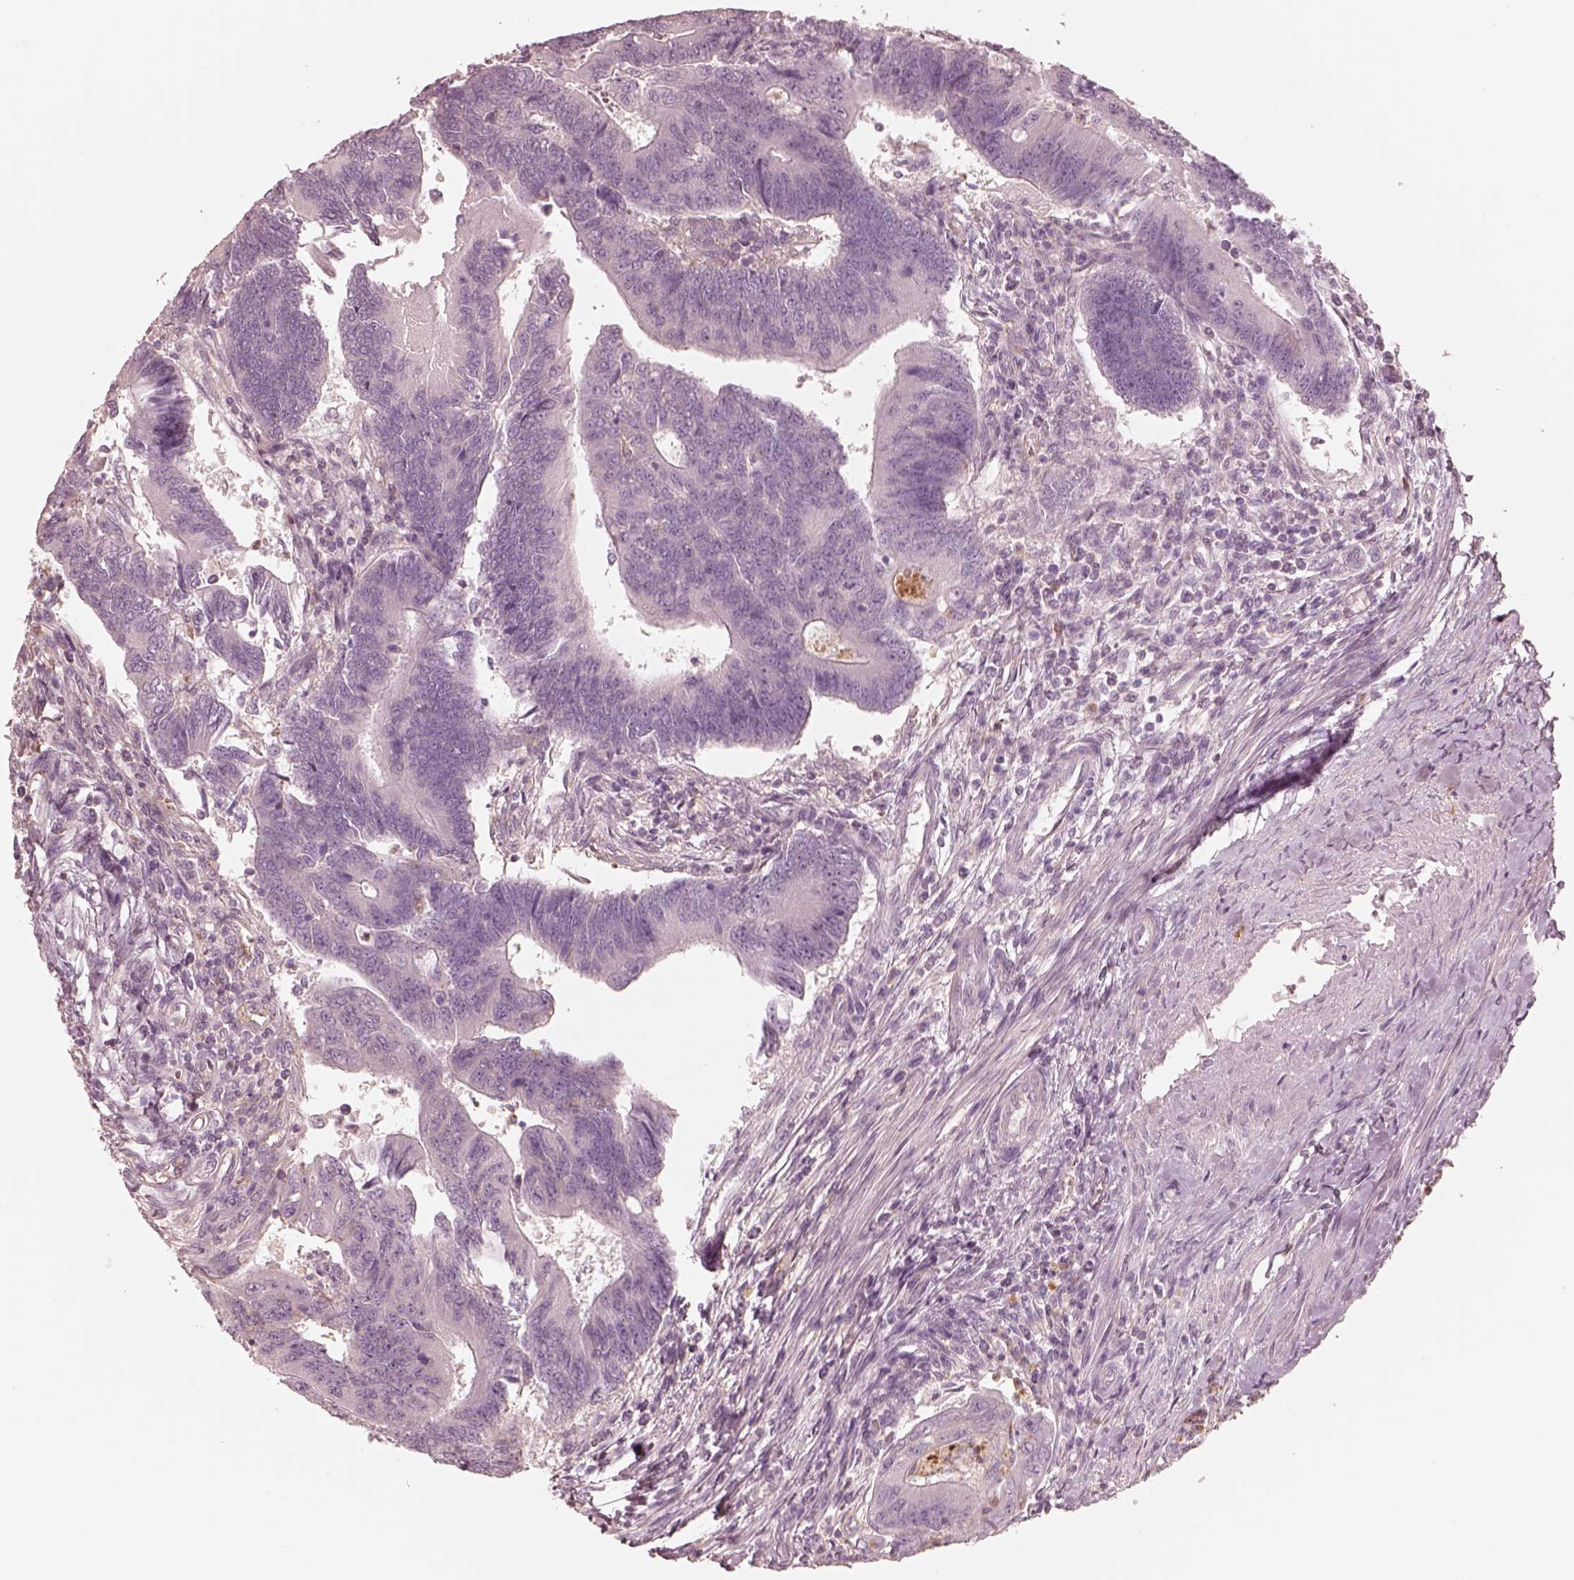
{"staining": {"intensity": "negative", "quantity": "none", "location": "none"}, "tissue": "colorectal cancer", "cell_type": "Tumor cells", "image_type": "cancer", "snomed": [{"axis": "morphology", "description": "Adenocarcinoma, NOS"}, {"axis": "topography", "description": "Colon"}], "caption": "High magnification brightfield microscopy of colorectal cancer stained with DAB (brown) and counterstained with hematoxylin (blue): tumor cells show no significant positivity. (Brightfield microscopy of DAB IHC at high magnification).", "gene": "GPRIN1", "patient": {"sex": "female", "age": 67}}